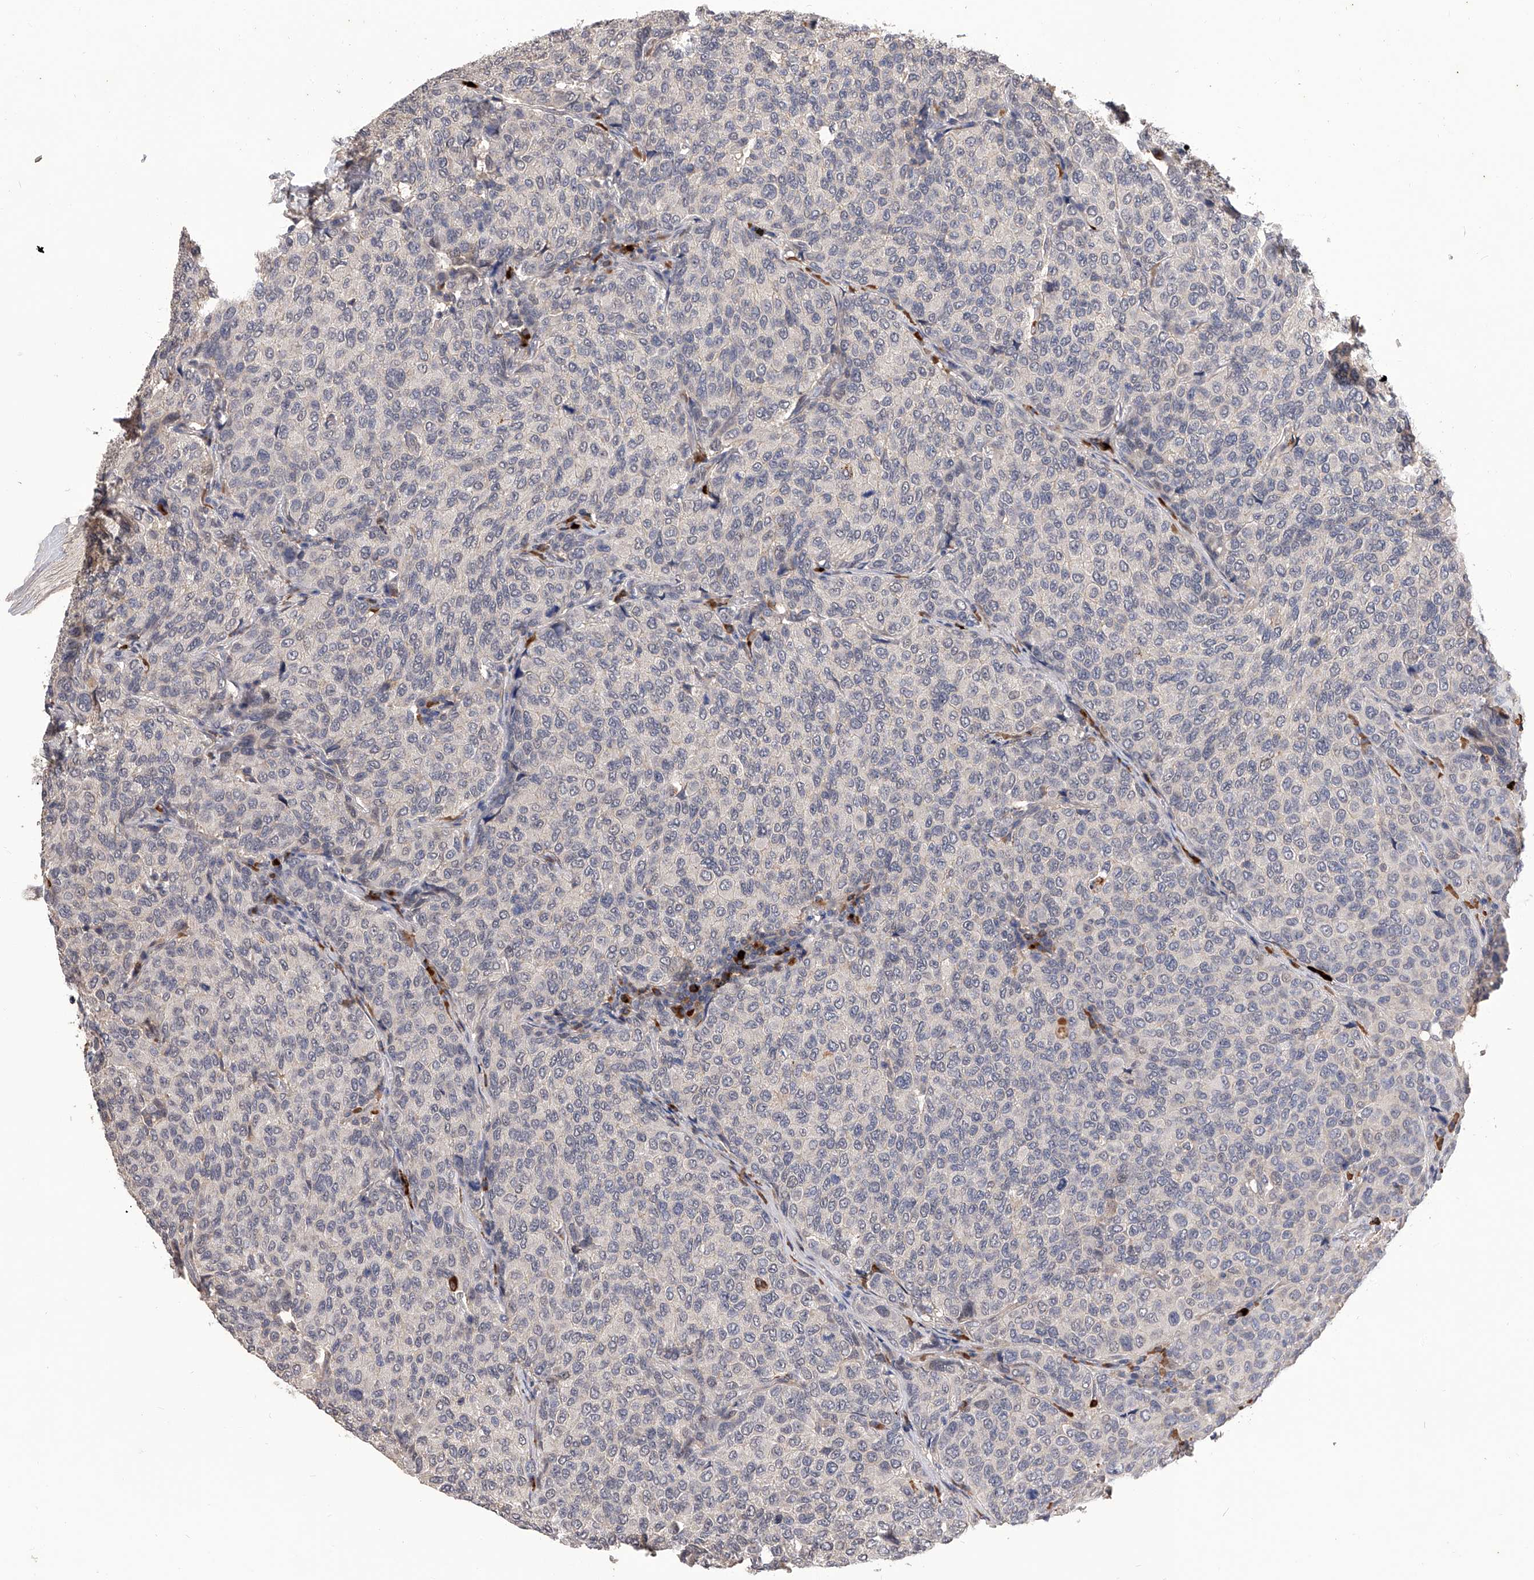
{"staining": {"intensity": "negative", "quantity": "none", "location": "none"}, "tissue": "breast cancer", "cell_type": "Tumor cells", "image_type": "cancer", "snomed": [{"axis": "morphology", "description": "Duct carcinoma"}, {"axis": "topography", "description": "Breast"}], "caption": "Tumor cells are negative for protein expression in human breast cancer (intraductal carcinoma). The staining is performed using DAB (3,3'-diaminobenzidine) brown chromogen with nuclei counter-stained in using hematoxylin.", "gene": "CFAP410", "patient": {"sex": "female", "age": 55}}